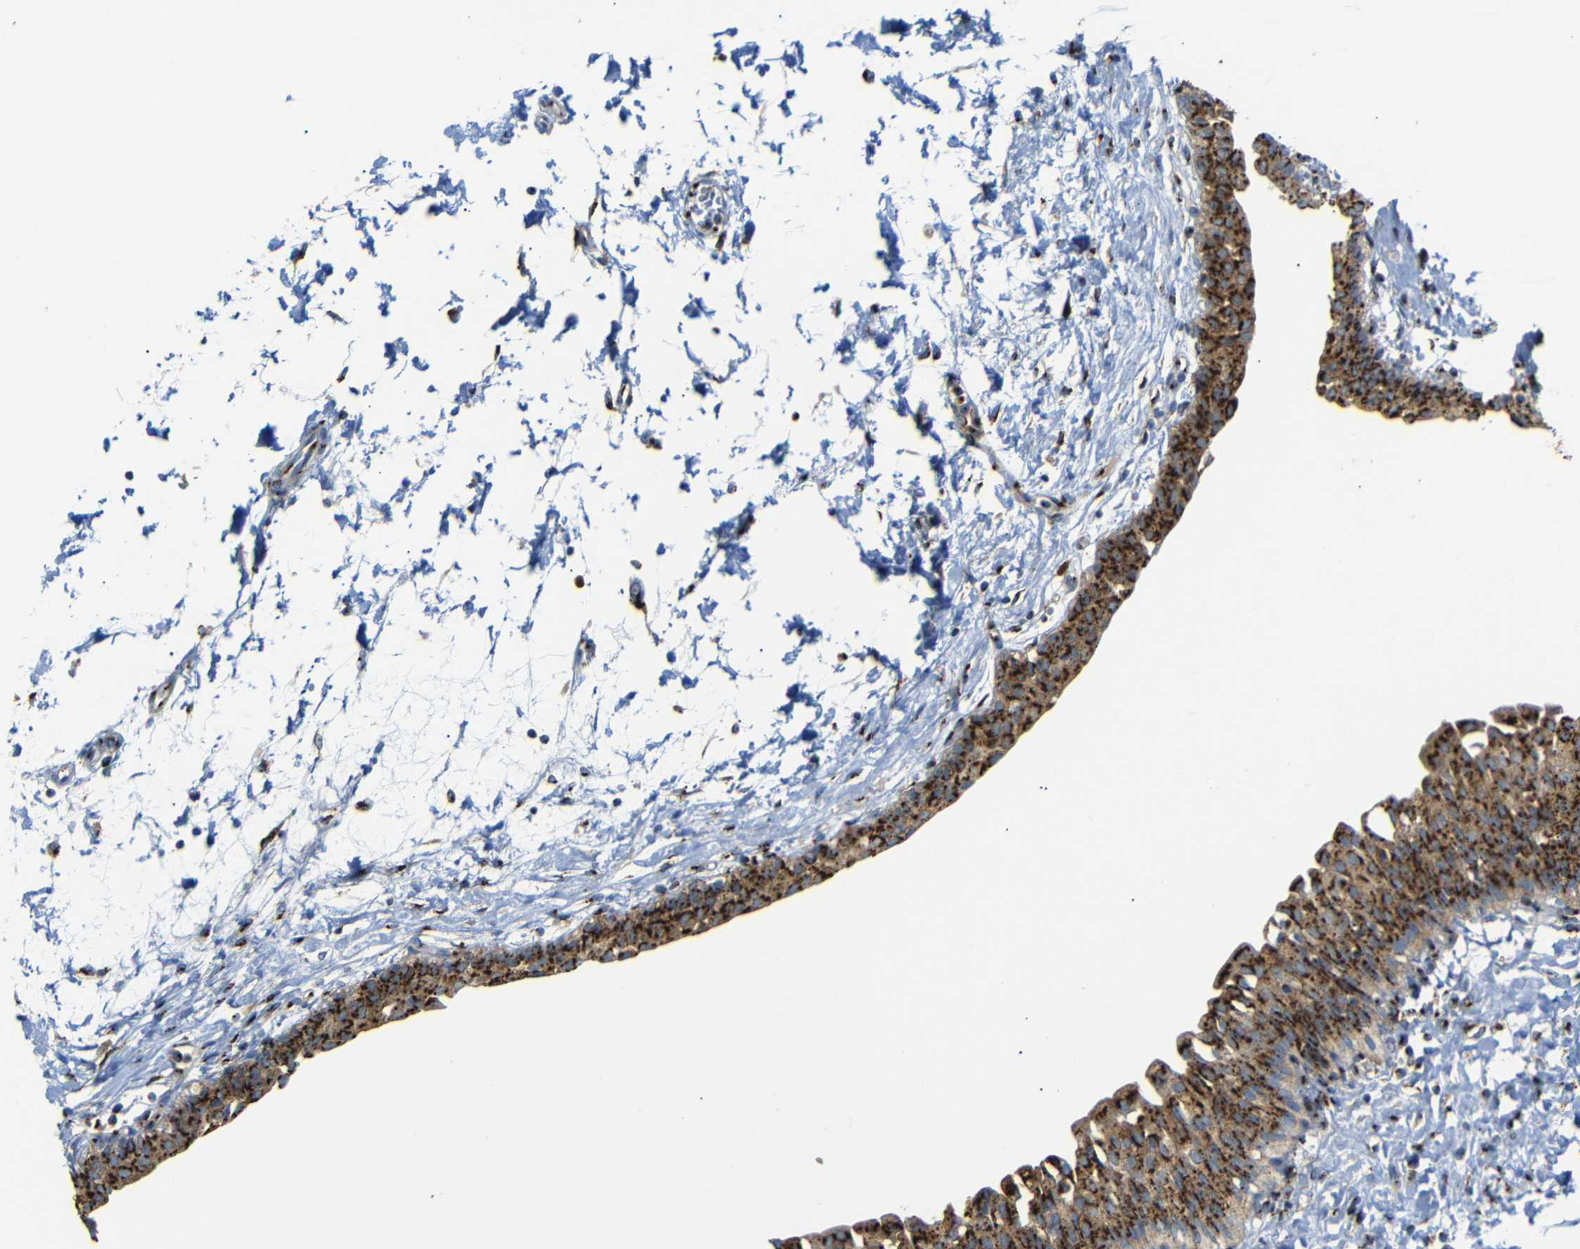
{"staining": {"intensity": "strong", "quantity": ">75%", "location": "cytoplasmic/membranous"}, "tissue": "urinary bladder", "cell_type": "Urothelial cells", "image_type": "normal", "snomed": [{"axis": "morphology", "description": "Normal tissue, NOS"}, {"axis": "topography", "description": "Urinary bladder"}], "caption": "Urinary bladder stained for a protein (brown) demonstrates strong cytoplasmic/membranous positive expression in about >75% of urothelial cells.", "gene": "TGOLN2", "patient": {"sex": "male", "age": 55}}